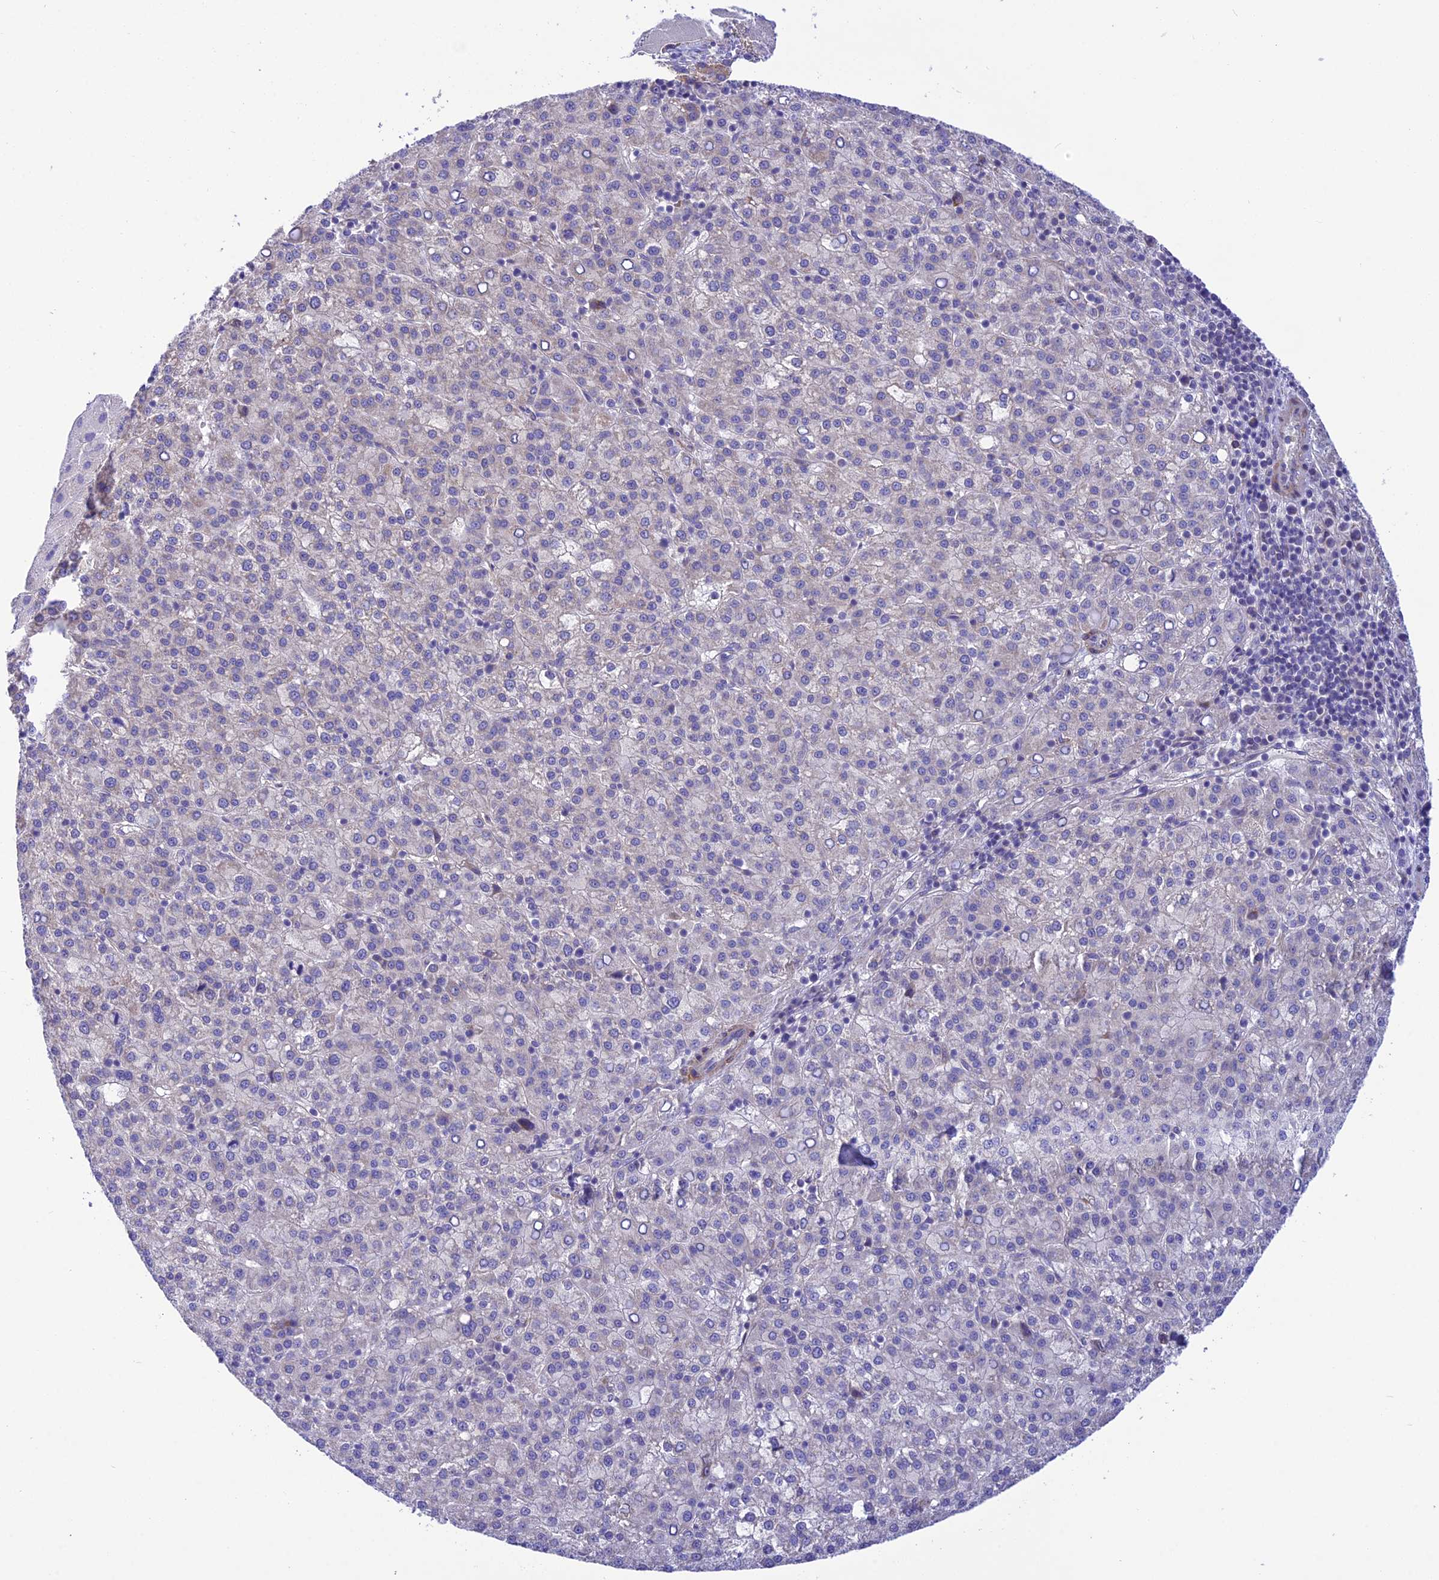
{"staining": {"intensity": "negative", "quantity": "none", "location": "none"}, "tissue": "liver cancer", "cell_type": "Tumor cells", "image_type": "cancer", "snomed": [{"axis": "morphology", "description": "Carcinoma, Hepatocellular, NOS"}, {"axis": "topography", "description": "Liver"}], "caption": "Tumor cells are negative for brown protein staining in liver cancer.", "gene": "TRIM43B", "patient": {"sex": "female", "age": 58}}